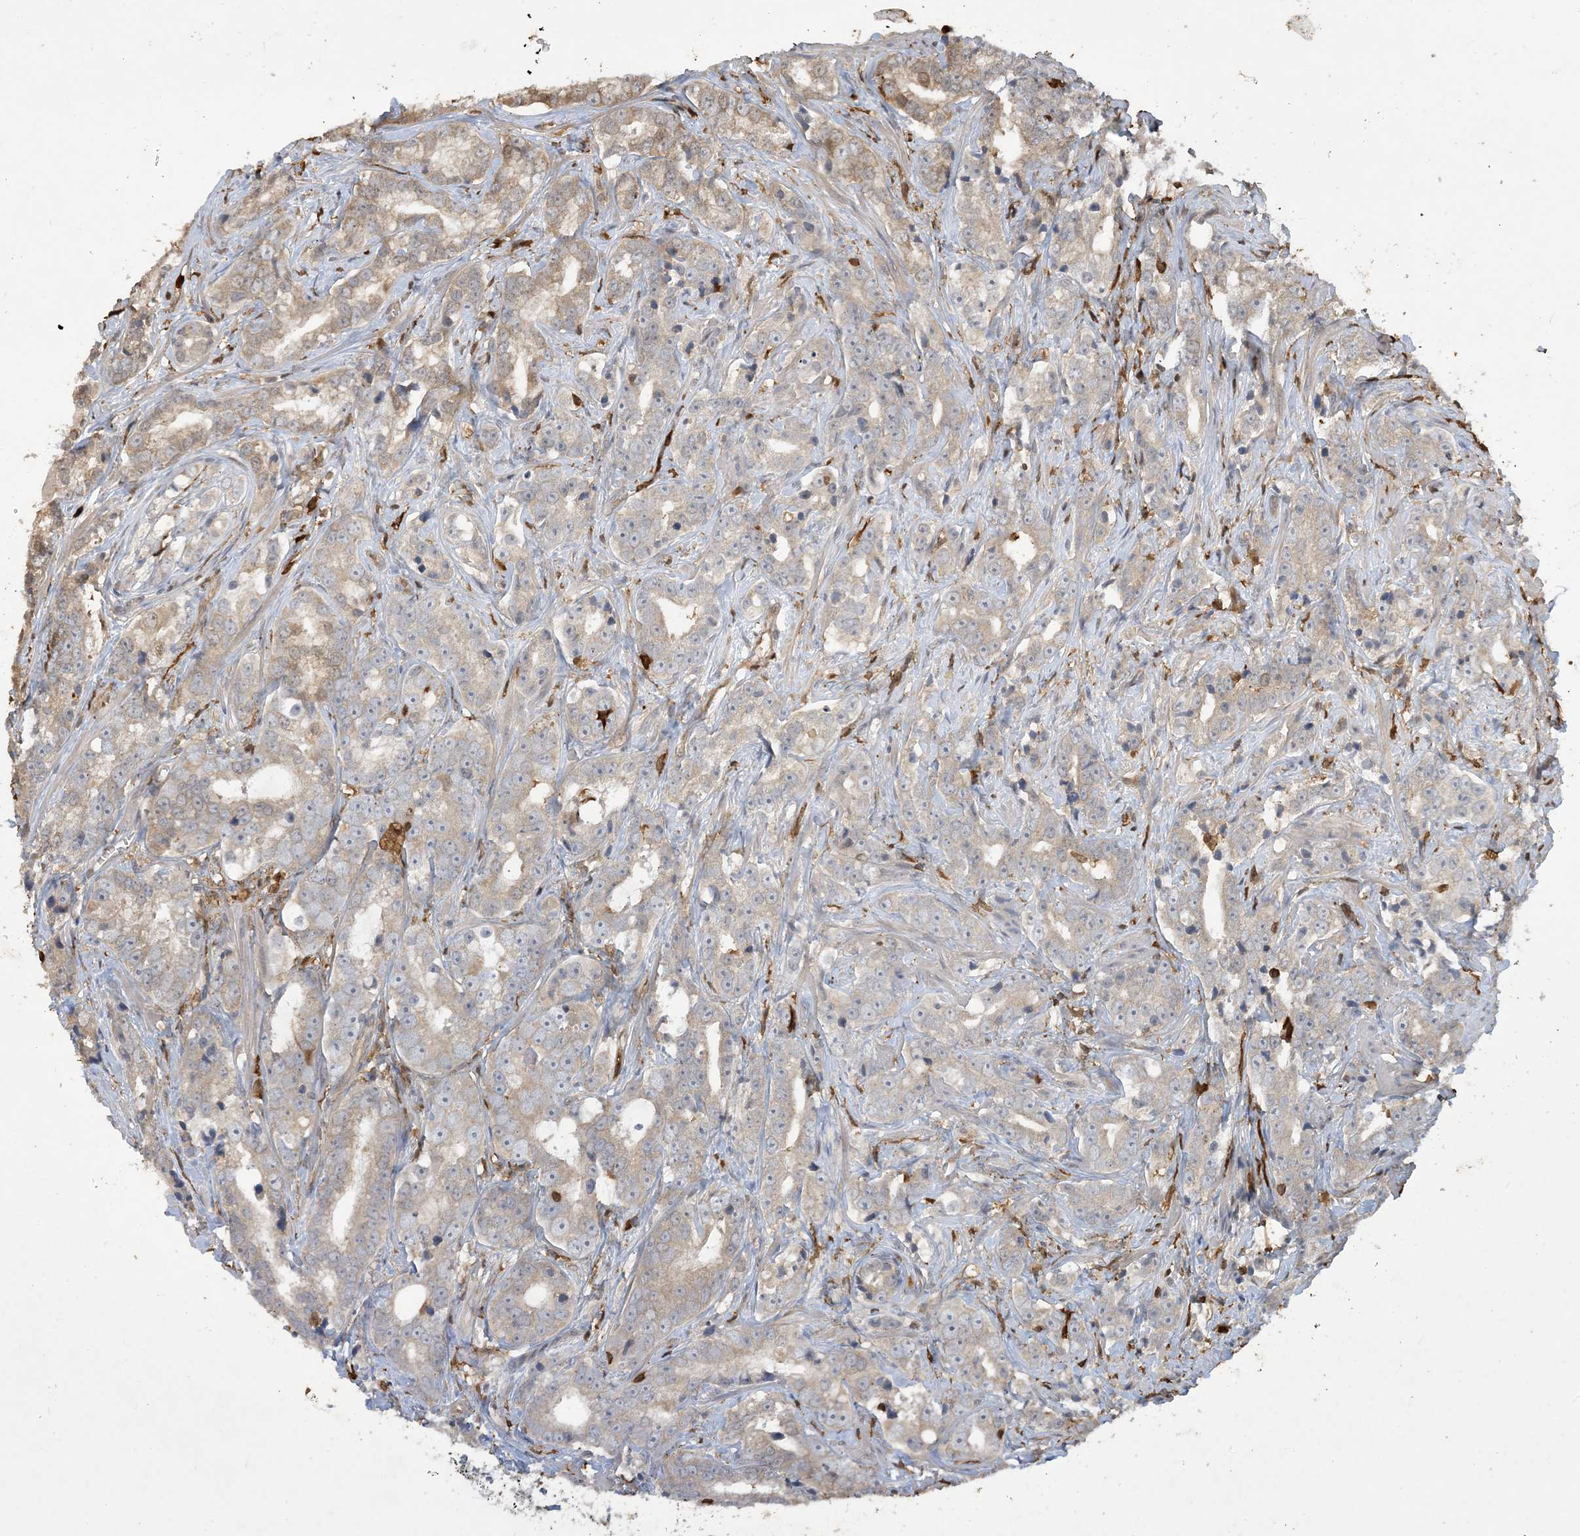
{"staining": {"intensity": "weak", "quantity": "<25%", "location": "cytoplasmic/membranous"}, "tissue": "prostate cancer", "cell_type": "Tumor cells", "image_type": "cancer", "snomed": [{"axis": "morphology", "description": "Adenocarcinoma, High grade"}, {"axis": "topography", "description": "Prostate"}], "caption": "Immunohistochemical staining of prostate adenocarcinoma (high-grade) reveals no significant staining in tumor cells.", "gene": "TMSB4X", "patient": {"sex": "male", "age": 62}}